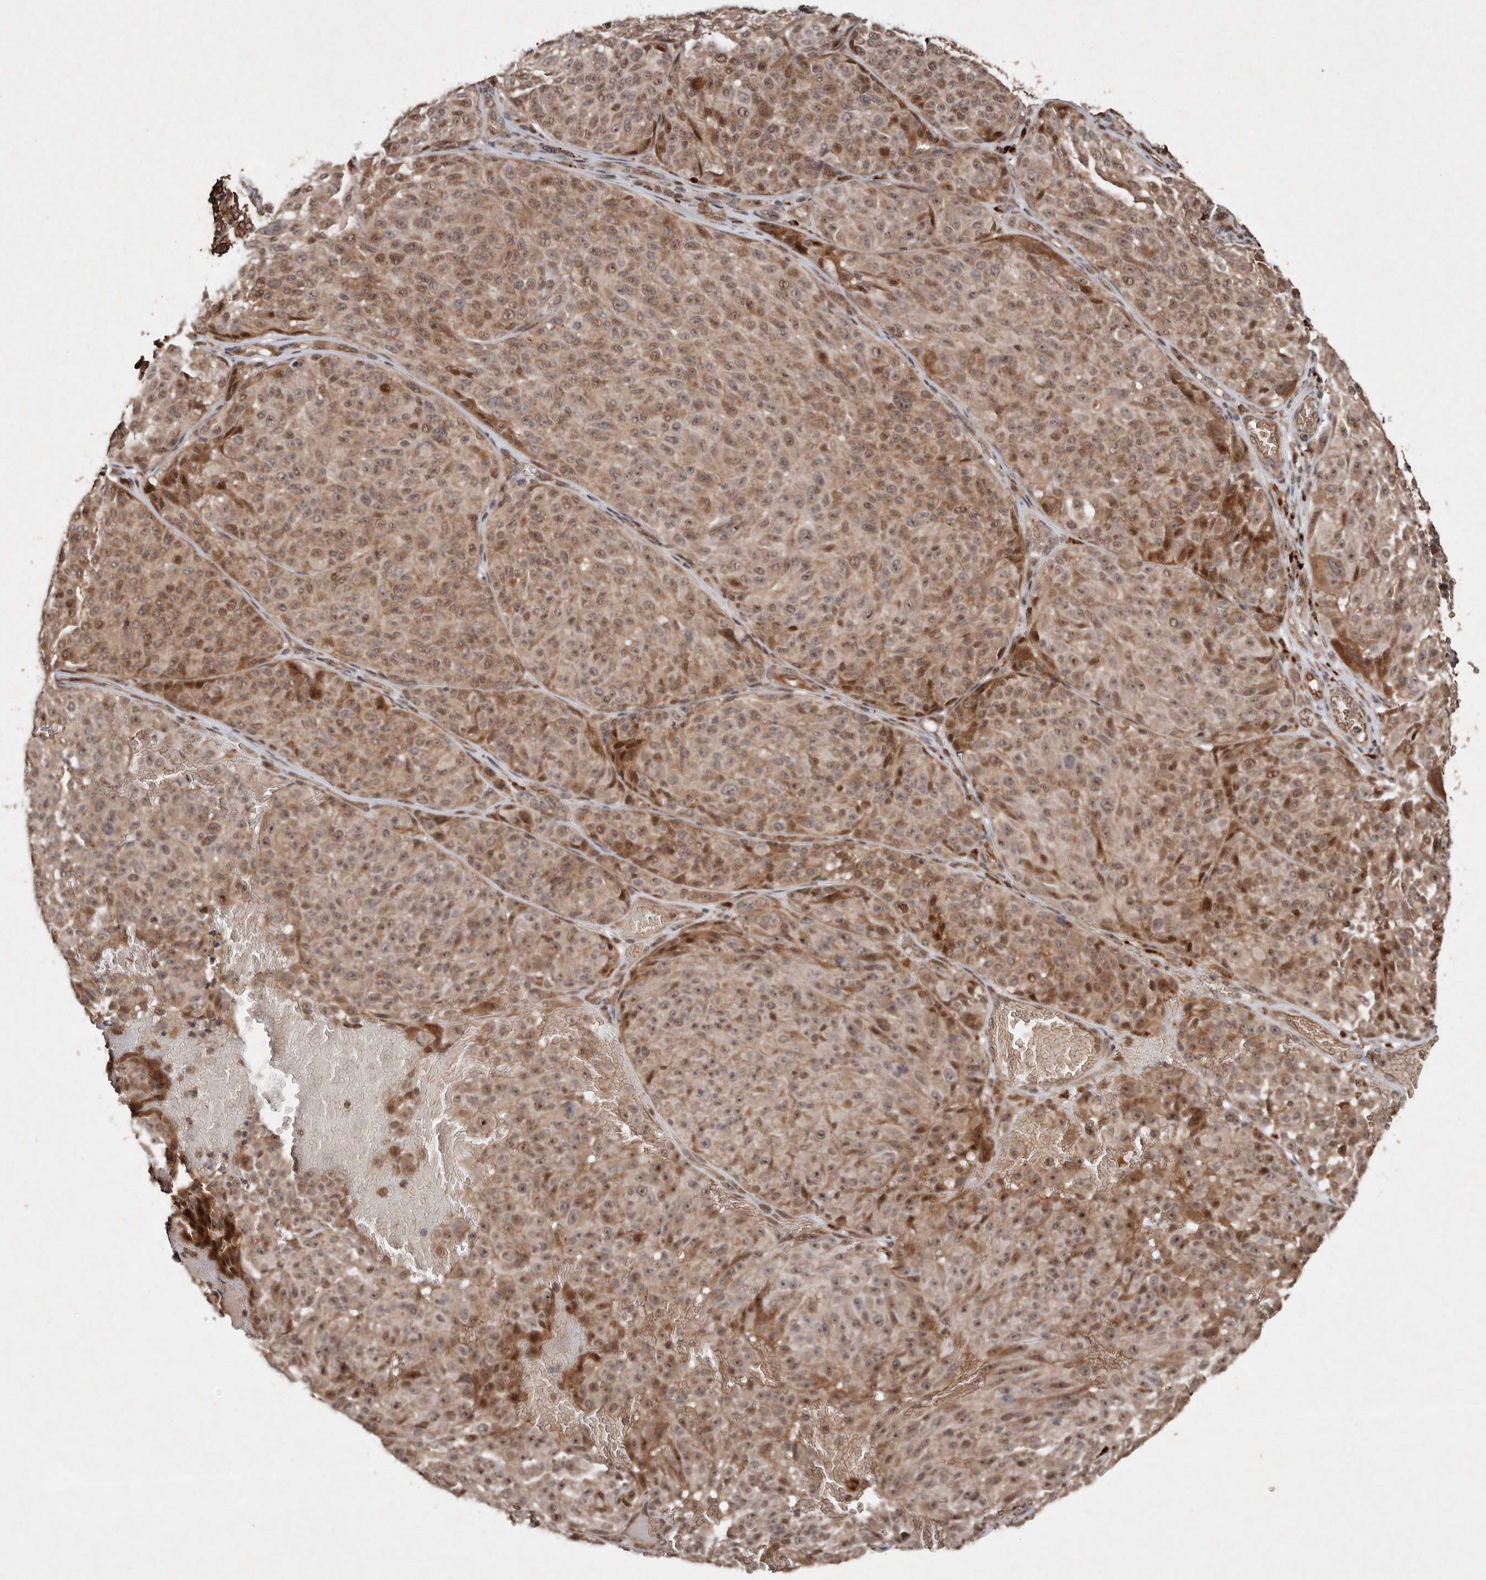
{"staining": {"intensity": "moderate", "quantity": ">75%", "location": "nuclear"}, "tissue": "melanoma", "cell_type": "Tumor cells", "image_type": "cancer", "snomed": [{"axis": "morphology", "description": "Malignant melanoma, NOS"}, {"axis": "topography", "description": "Skin"}], "caption": "Melanoma stained for a protein shows moderate nuclear positivity in tumor cells.", "gene": "DIP2C", "patient": {"sex": "male", "age": 83}}